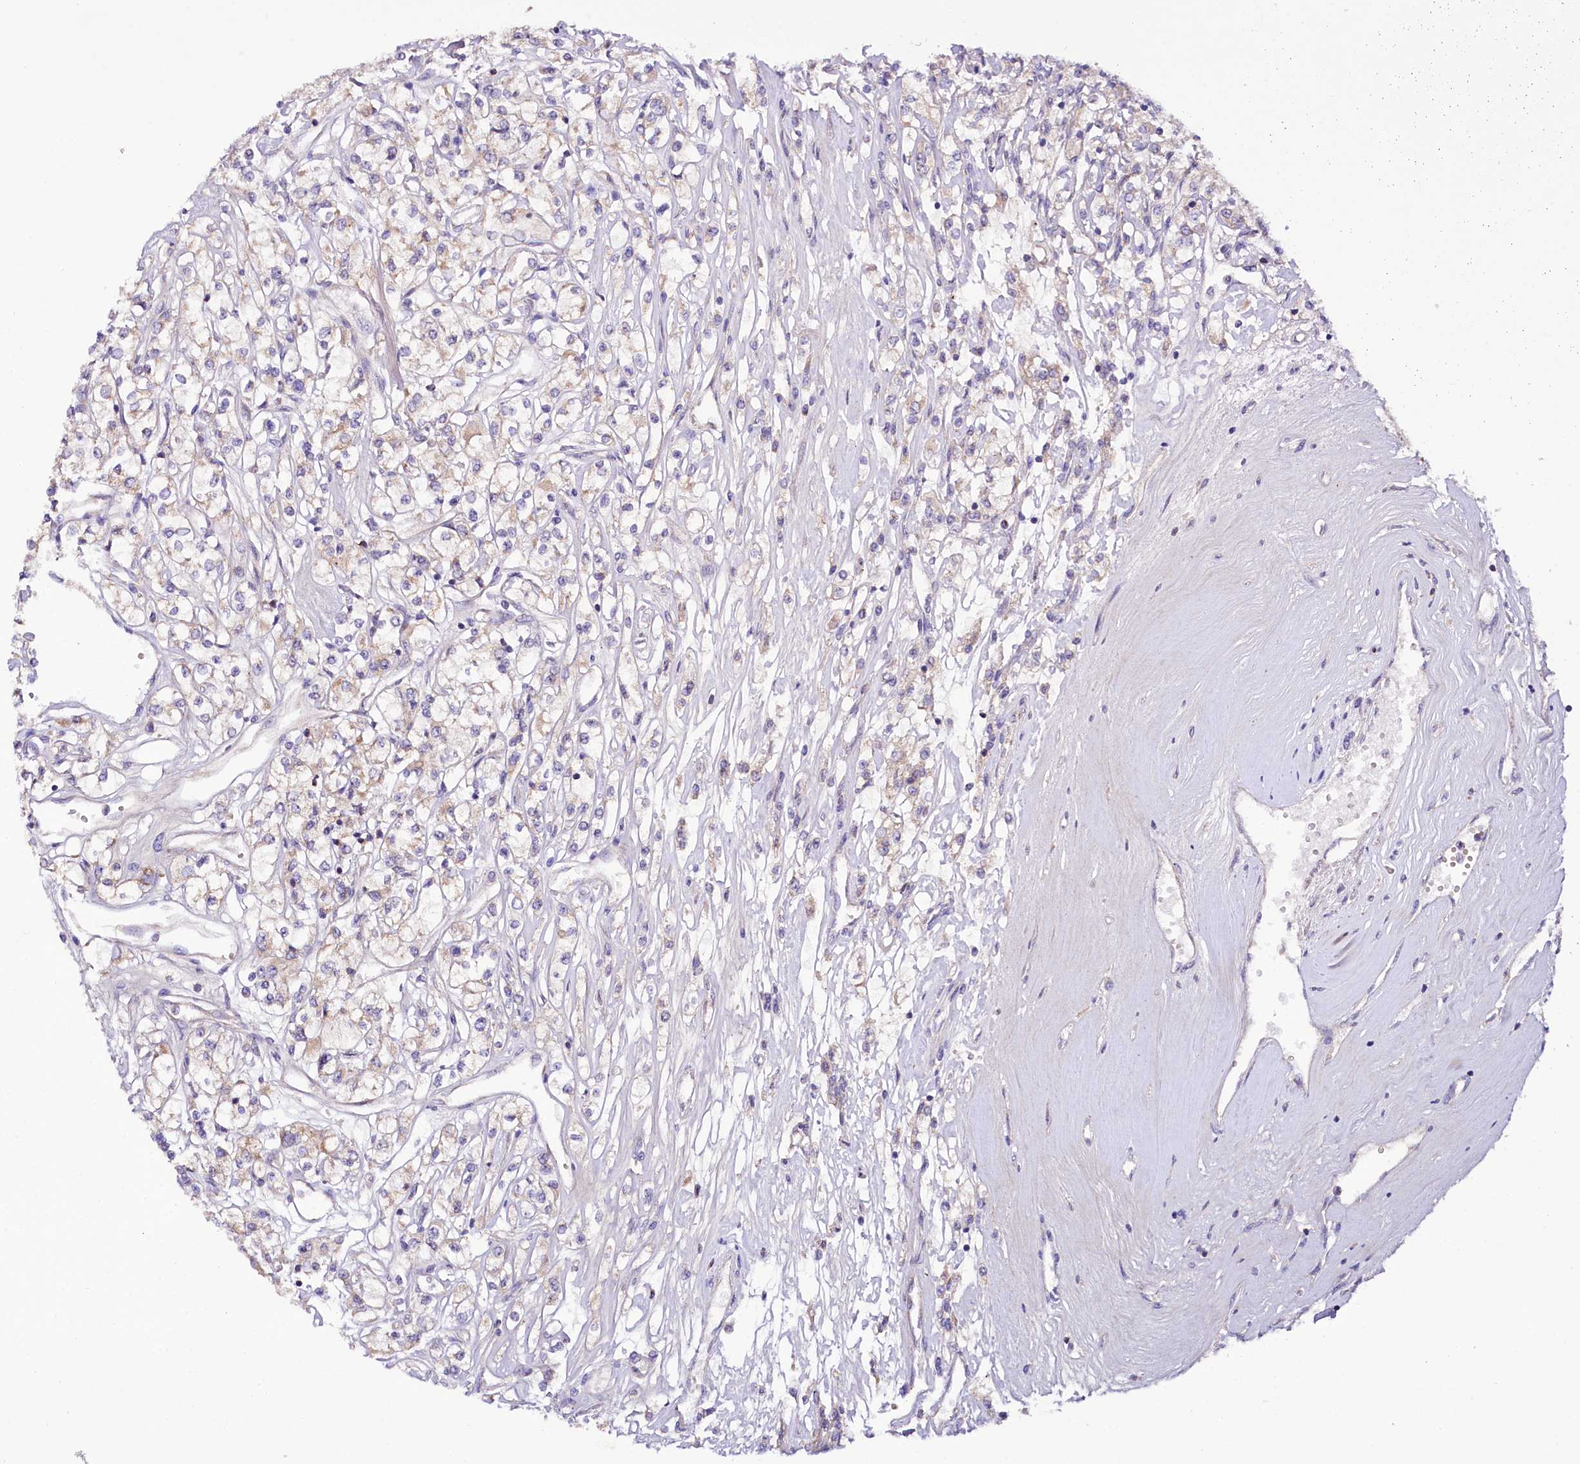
{"staining": {"intensity": "negative", "quantity": "none", "location": "none"}, "tissue": "renal cancer", "cell_type": "Tumor cells", "image_type": "cancer", "snomed": [{"axis": "morphology", "description": "Adenocarcinoma, NOS"}, {"axis": "topography", "description": "Kidney"}], "caption": "Protein analysis of adenocarcinoma (renal) exhibits no significant expression in tumor cells.", "gene": "ZNF45", "patient": {"sex": "female", "age": 59}}